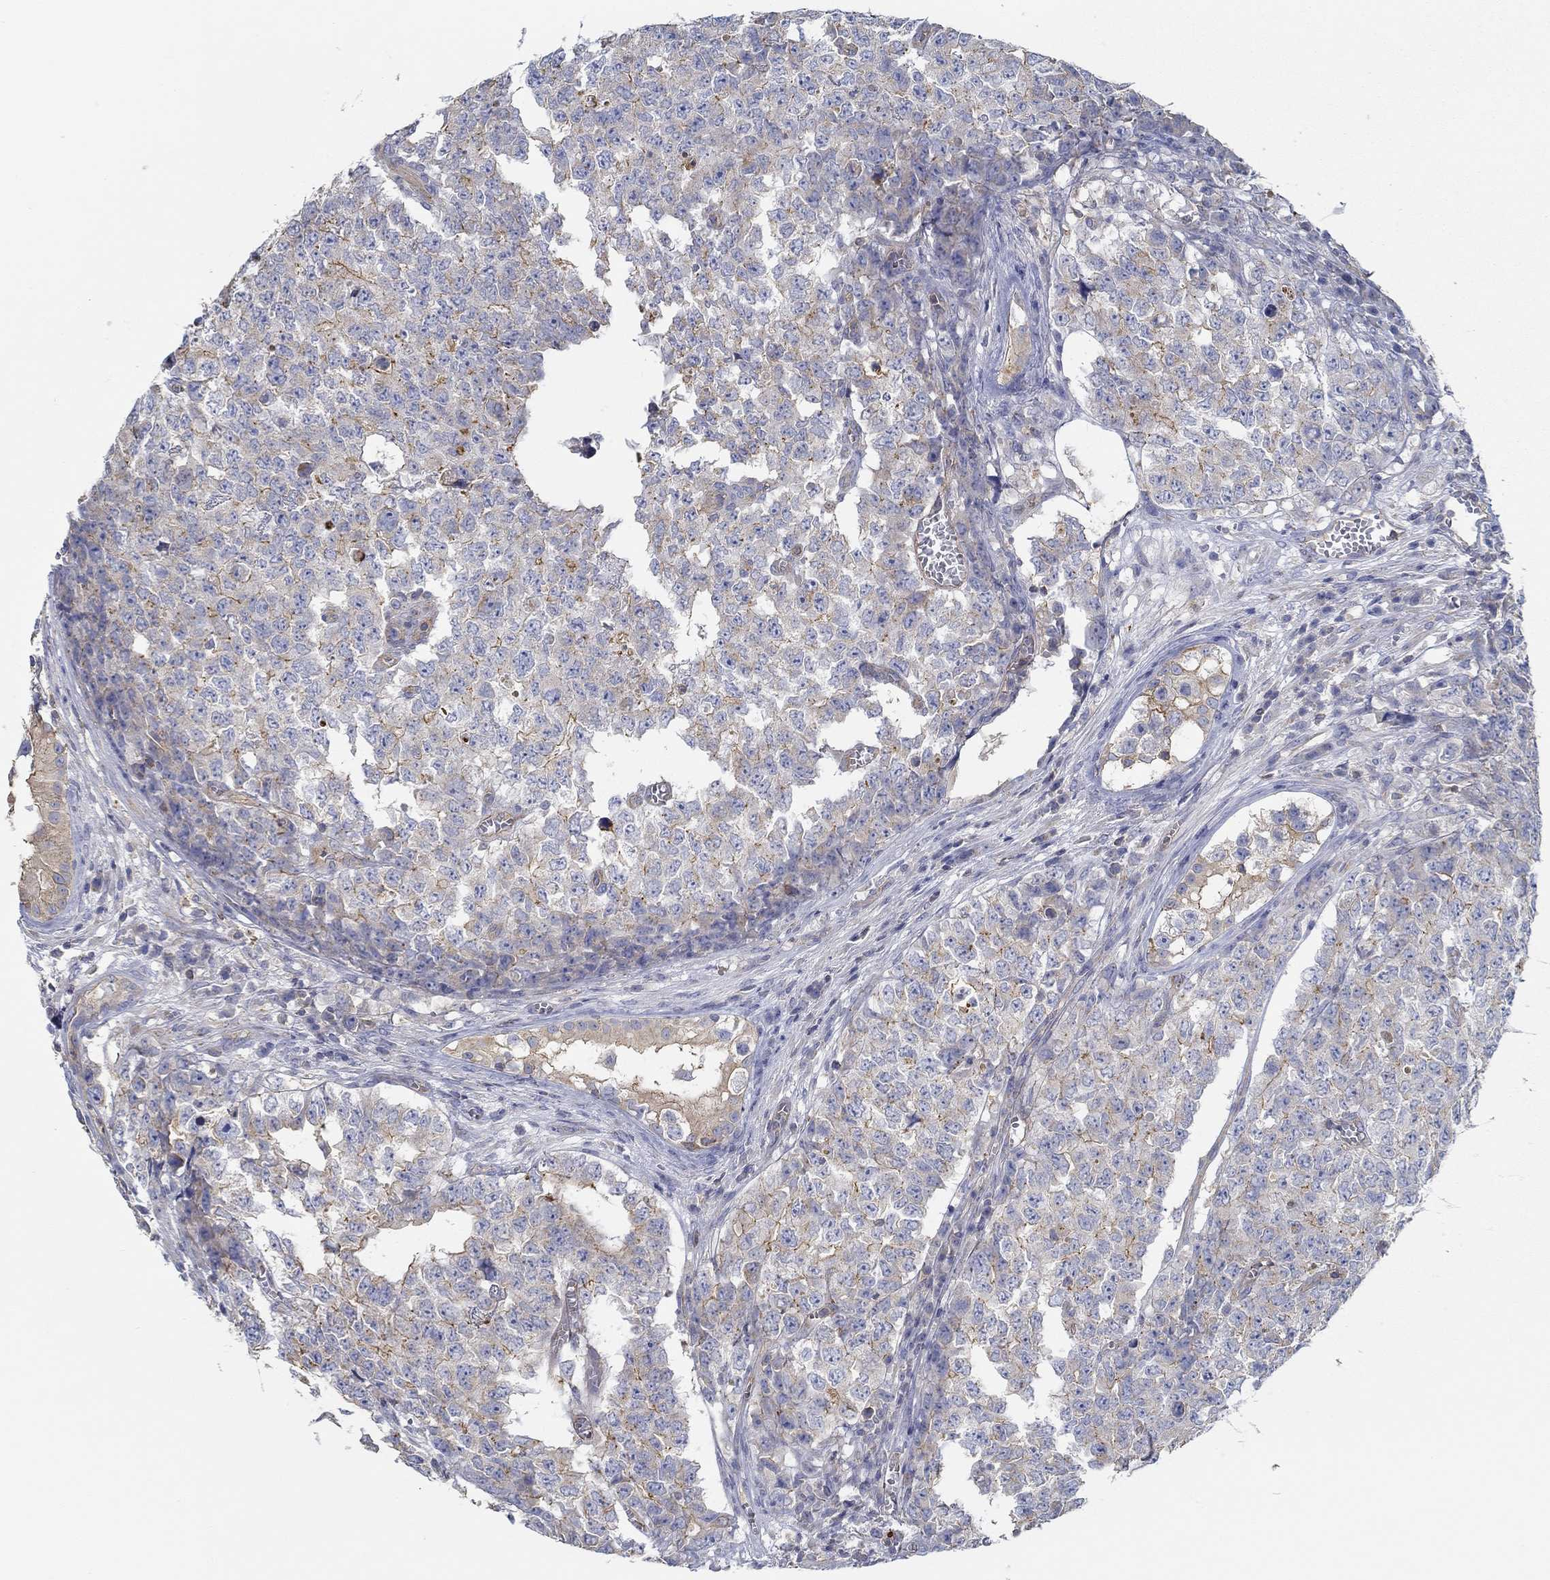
{"staining": {"intensity": "moderate", "quantity": "25%-75%", "location": "cytoplasmic/membranous"}, "tissue": "testis cancer", "cell_type": "Tumor cells", "image_type": "cancer", "snomed": [{"axis": "morphology", "description": "Carcinoma, Embryonal, NOS"}, {"axis": "topography", "description": "Testis"}], "caption": "Immunohistochemical staining of testis cancer demonstrates medium levels of moderate cytoplasmic/membranous expression in approximately 25%-75% of tumor cells. The protein of interest is shown in brown color, while the nuclei are stained blue.", "gene": "BBOF1", "patient": {"sex": "male", "age": 23}}